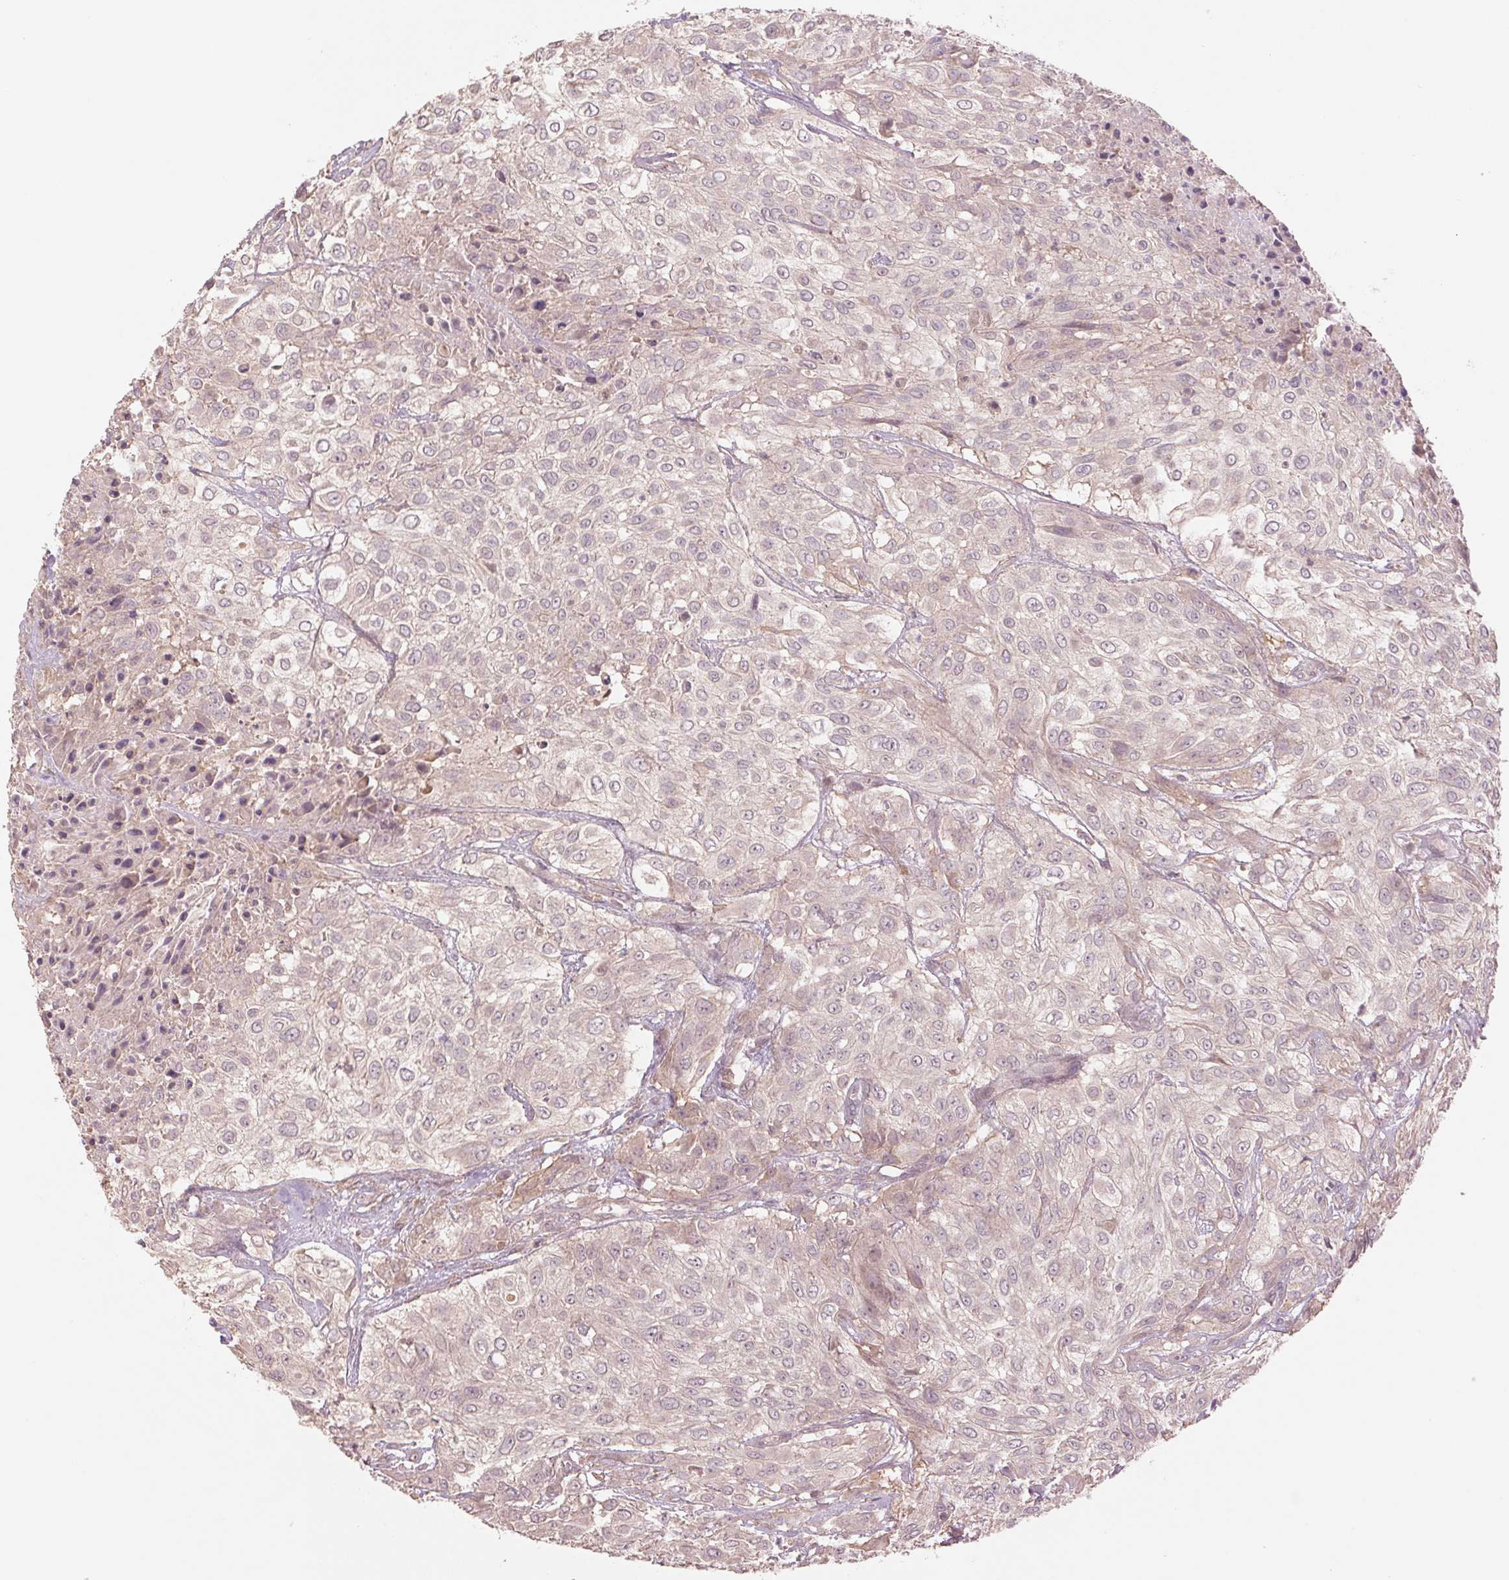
{"staining": {"intensity": "negative", "quantity": "none", "location": "none"}, "tissue": "urothelial cancer", "cell_type": "Tumor cells", "image_type": "cancer", "snomed": [{"axis": "morphology", "description": "Urothelial carcinoma, High grade"}, {"axis": "topography", "description": "Urinary bladder"}], "caption": "An immunohistochemistry (IHC) image of urothelial carcinoma (high-grade) is shown. There is no staining in tumor cells of urothelial carcinoma (high-grade).", "gene": "PPIA", "patient": {"sex": "male", "age": 57}}